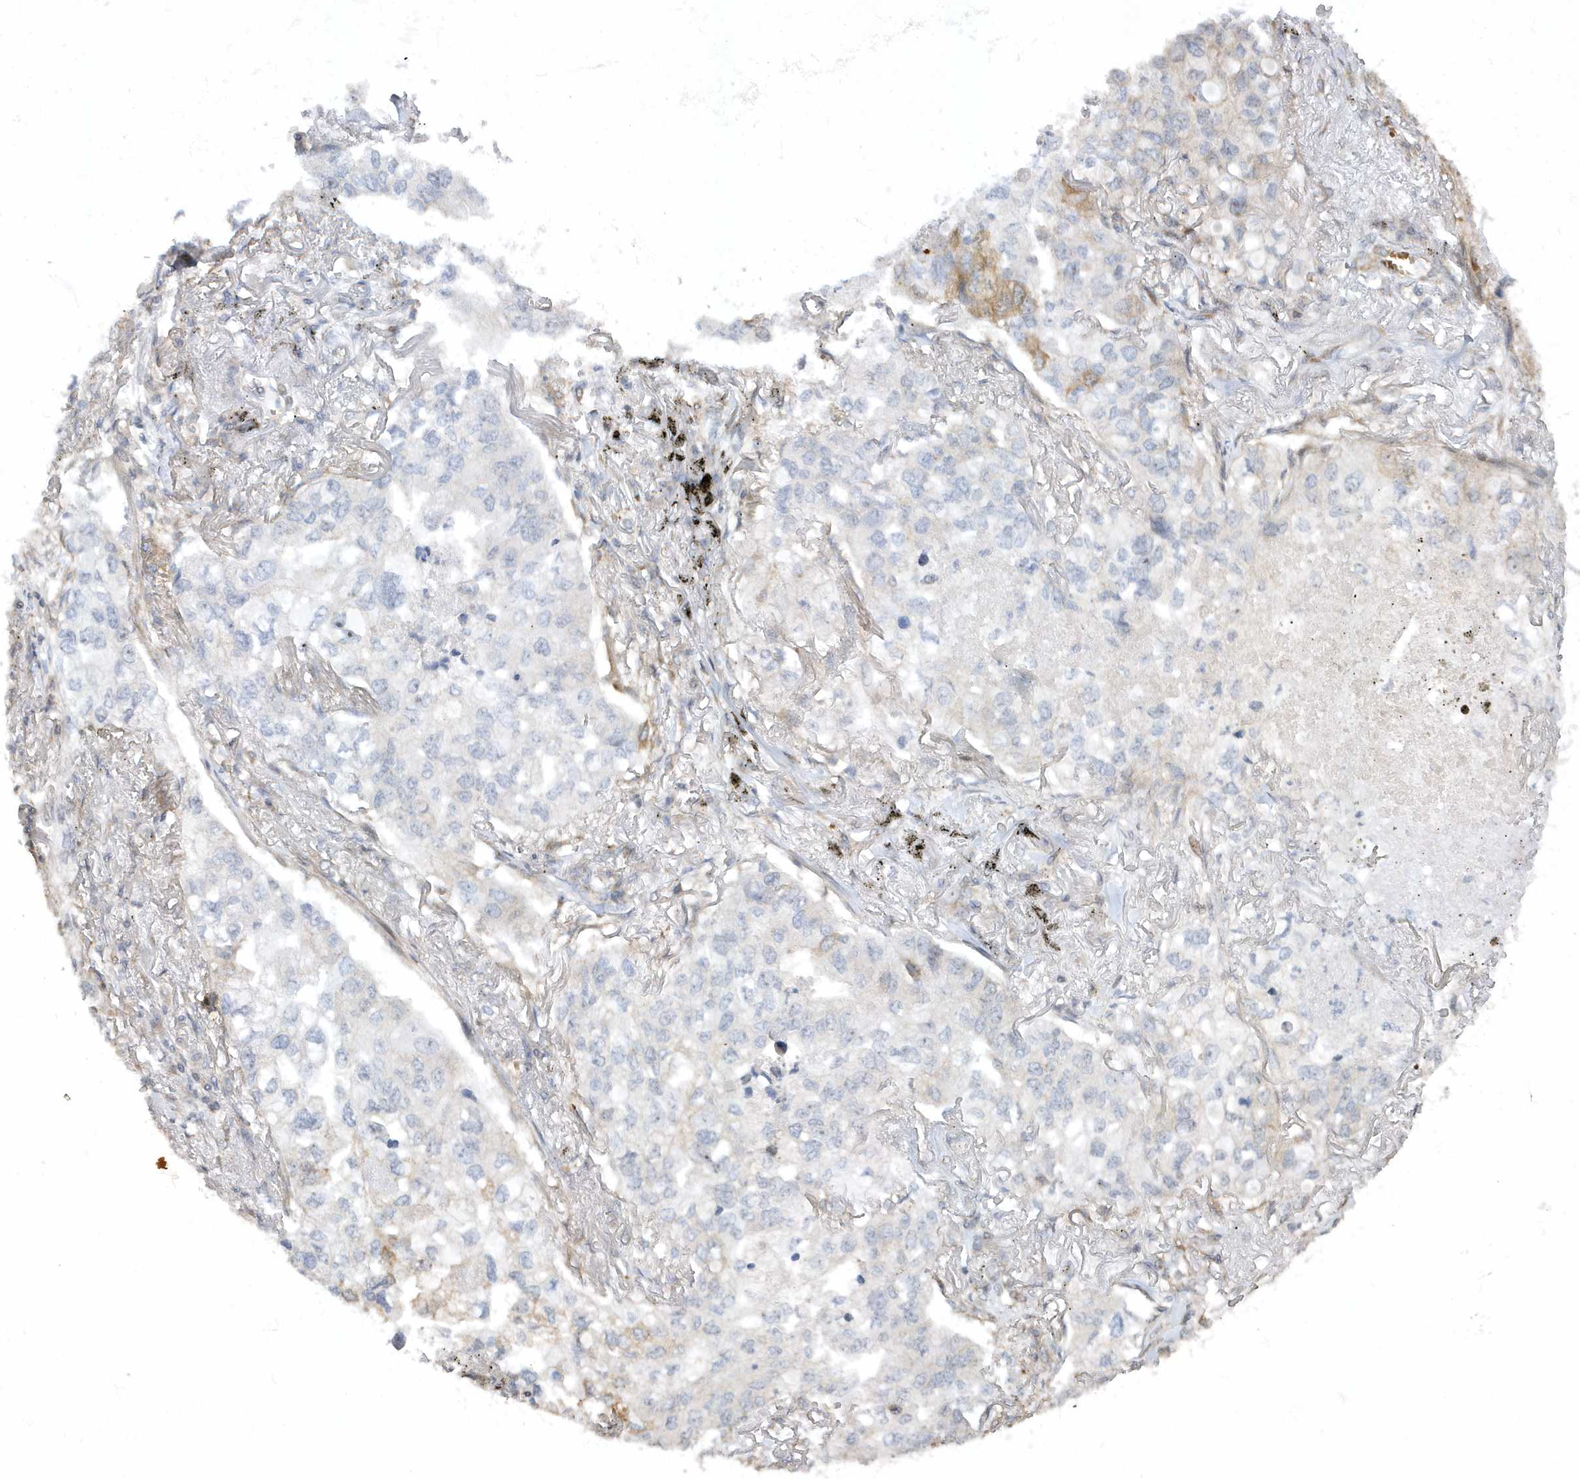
{"staining": {"intensity": "weak", "quantity": "<25%", "location": "cytoplasmic/membranous"}, "tissue": "lung cancer", "cell_type": "Tumor cells", "image_type": "cancer", "snomed": [{"axis": "morphology", "description": "Adenocarcinoma, NOS"}, {"axis": "topography", "description": "Lung"}], "caption": "Immunohistochemistry (IHC) image of human lung adenocarcinoma stained for a protein (brown), which displays no positivity in tumor cells. The staining was performed using DAB to visualize the protein expression in brown, while the nuclei were stained in blue with hematoxylin (Magnification: 20x).", "gene": "MAP7D3", "patient": {"sex": "male", "age": 65}}